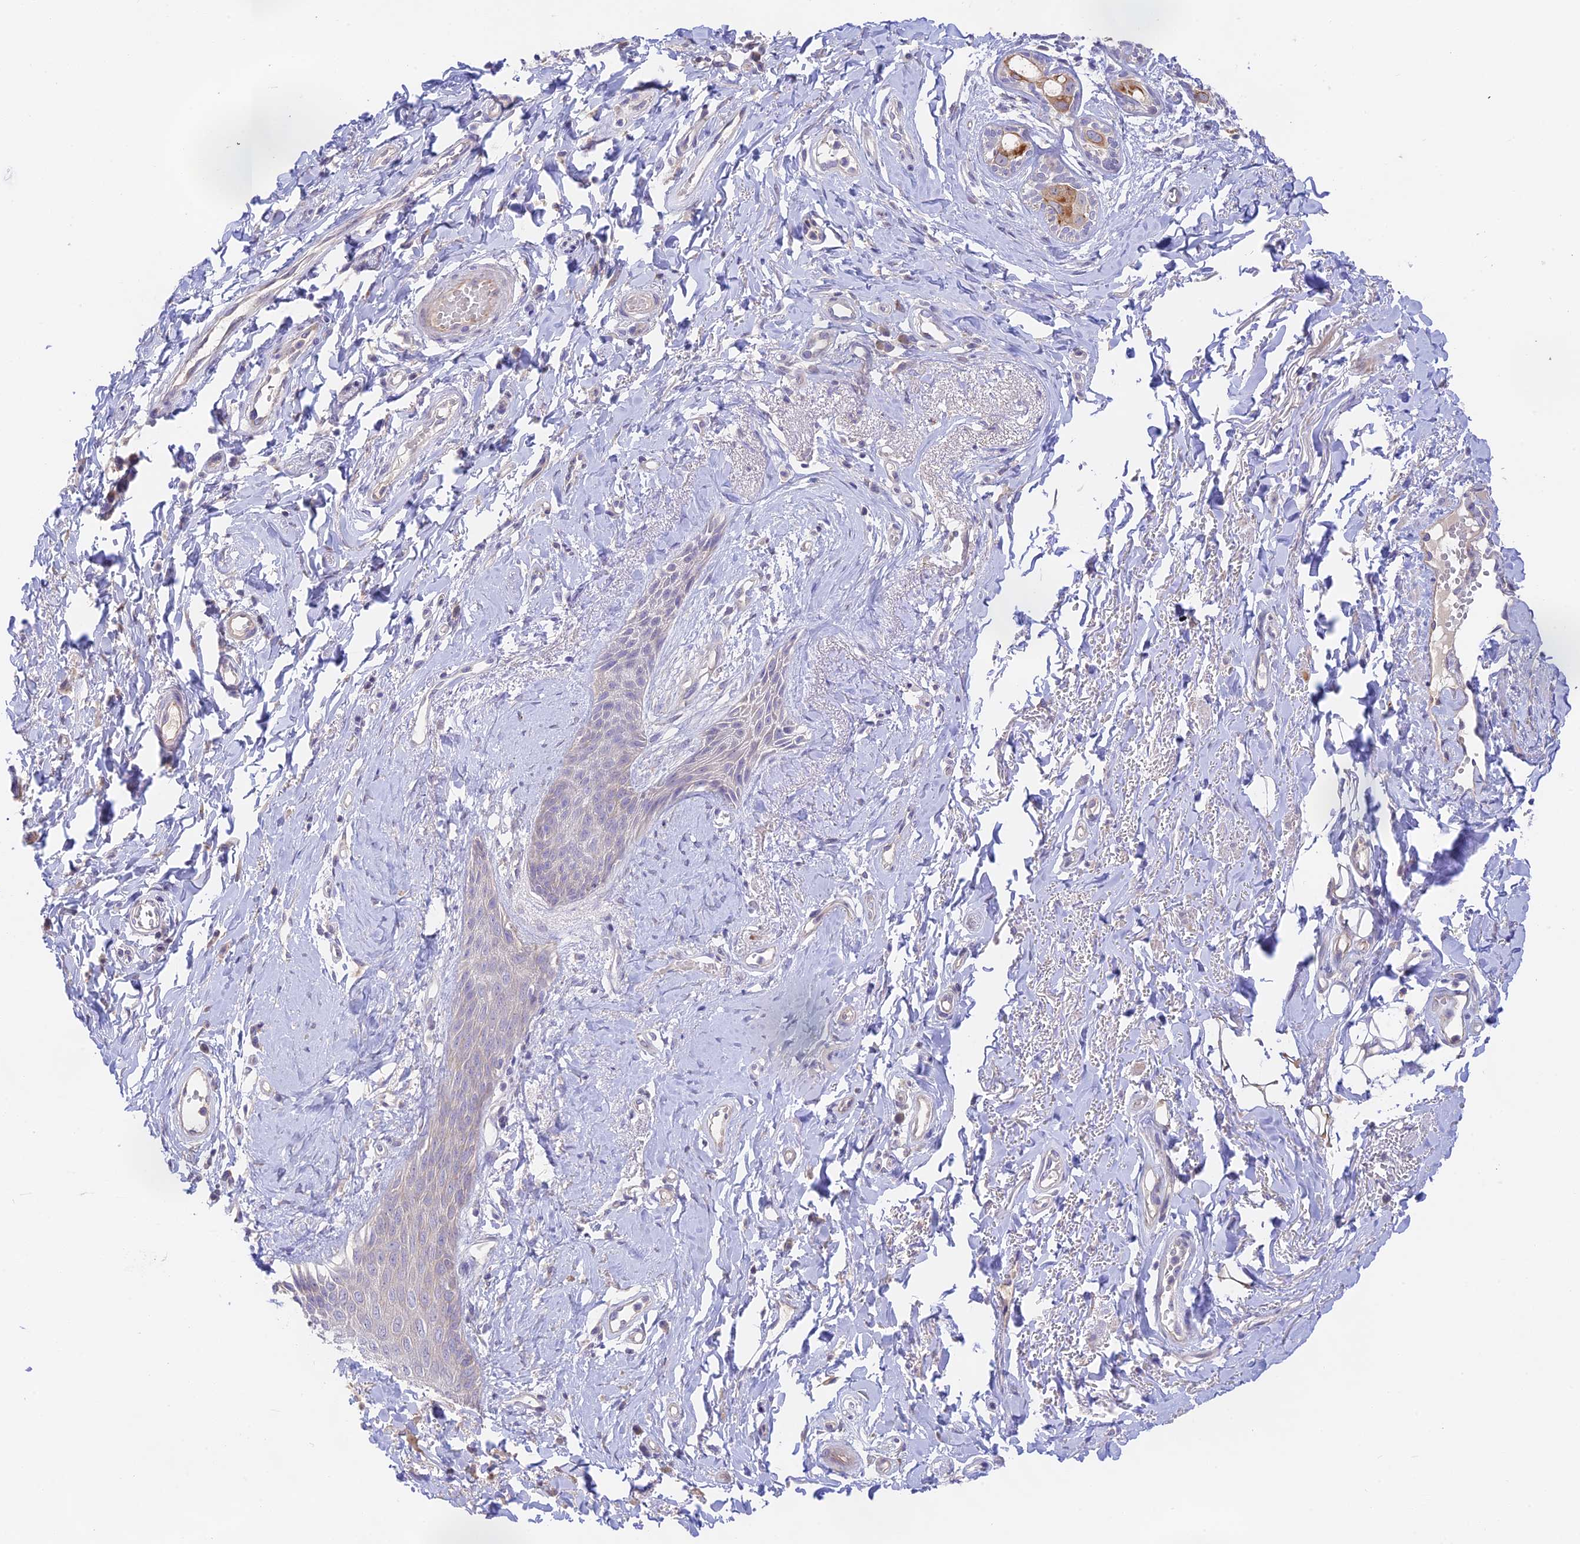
{"staining": {"intensity": "negative", "quantity": "none", "location": "none"}, "tissue": "skin", "cell_type": "Epidermal cells", "image_type": "normal", "snomed": [{"axis": "morphology", "description": "Normal tissue, NOS"}, {"axis": "topography", "description": "Anal"}], "caption": "Skin stained for a protein using IHC demonstrates no positivity epidermal cells.", "gene": "CAMSAP3", "patient": {"sex": "male", "age": 78}}